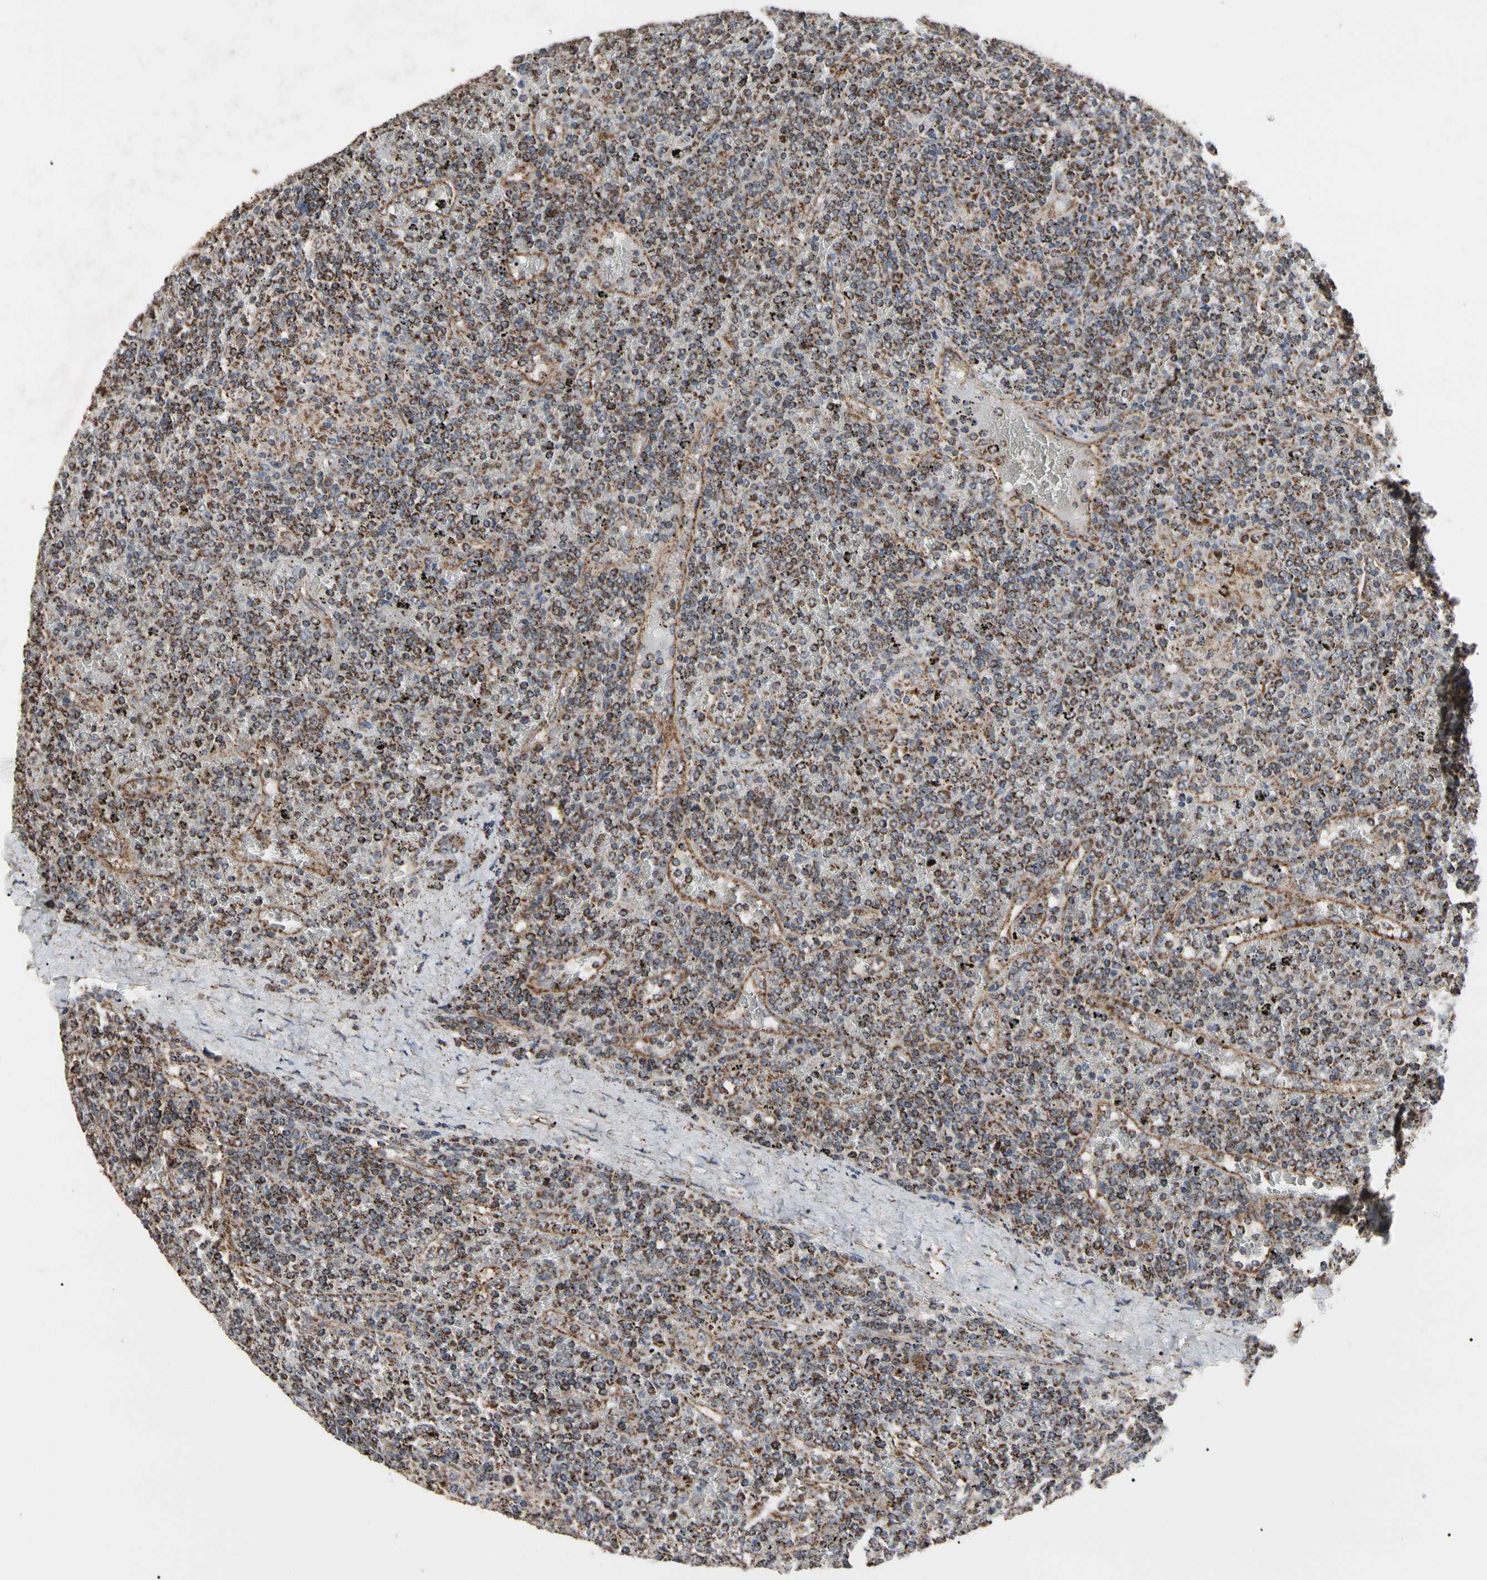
{"staining": {"intensity": "strong", "quantity": ">75%", "location": "cytoplasmic/membranous"}, "tissue": "lymphoma", "cell_type": "Tumor cells", "image_type": "cancer", "snomed": [{"axis": "morphology", "description": "Malignant lymphoma, non-Hodgkin's type, Low grade"}, {"axis": "topography", "description": "Spleen"}], "caption": "Strong cytoplasmic/membranous expression is appreciated in approximately >75% of tumor cells in low-grade malignant lymphoma, non-Hodgkin's type.", "gene": "FAM110B", "patient": {"sex": "female", "age": 19}}